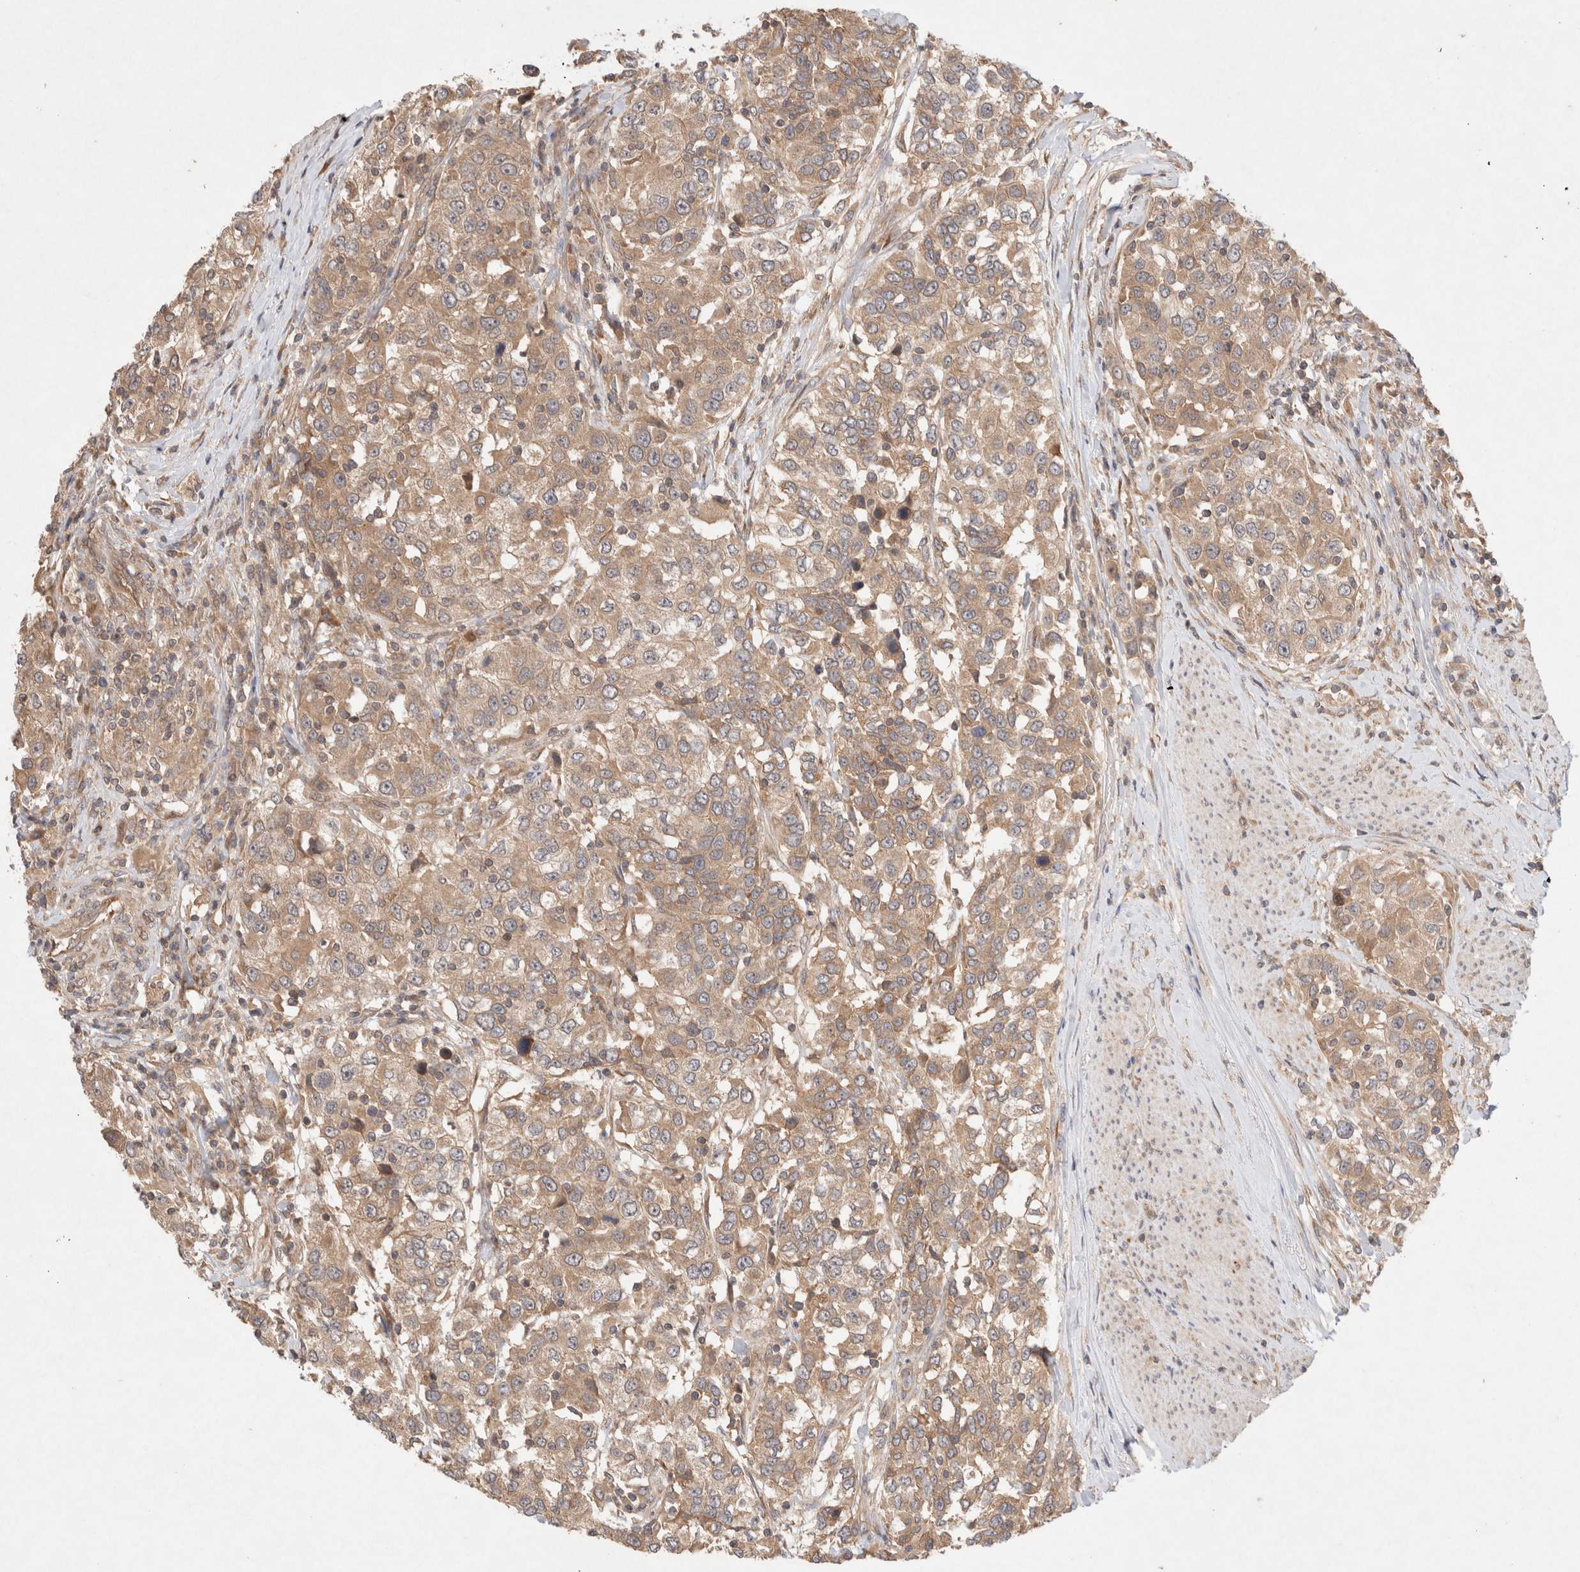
{"staining": {"intensity": "moderate", "quantity": ">75%", "location": "cytoplasmic/membranous"}, "tissue": "urothelial cancer", "cell_type": "Tumor cells", "image_type": "cancer", "snomed": [{"axis": "morphology", "description": "Urothelial carcinoma, High grade"}, {"axis": "topography", "description": "Urinary bladder"}], "caption": "Immunohistochemistry of human high-grade urothelial carcinoma exhibits medium levels of moderate cytoplasmic/membranous staining in about >75% of tumor cells.", "gene": "KLHL20", "patient": {"sex": "female", "age": 80}}